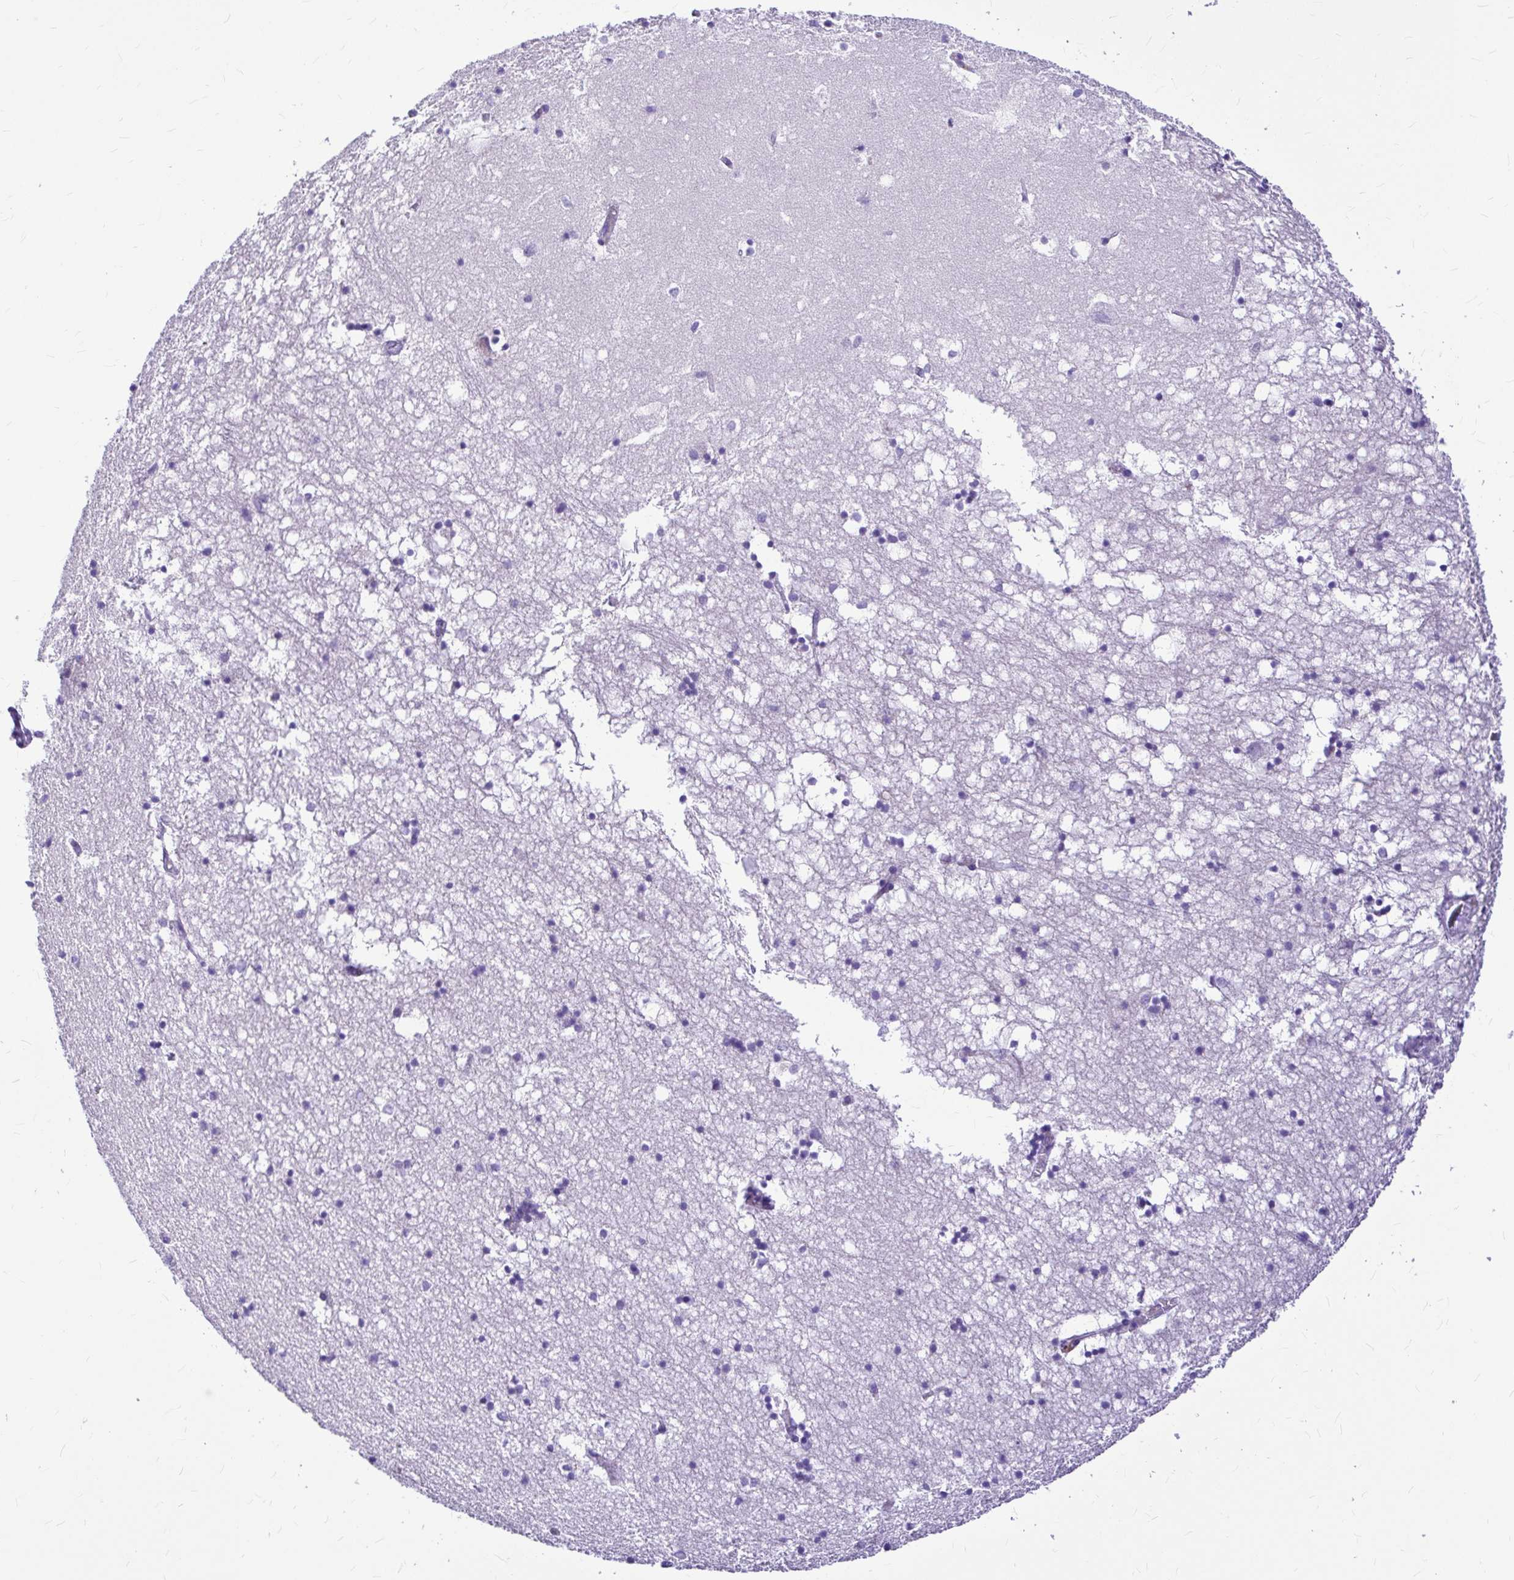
{"staining": {"intensity": "negative", "quantity": "none", "location": "none"}, "tissue": "hippocampus", "cell_type": "Glial cells", "image_type": "normal", "snomed": [{"axis": "morphology", "description": "Normal tissue, NOS"}, {"axis": "topography", "description": "Hippocampus"}], "caption": "Photomicrograph shows no significant protein staining in glial cells of unremarkable hippocampus. (DAB (3,3'-diaminobenzidine) IHC visualized using brightfield microscopy, high magnification).", "gene": "CLEC1B", "patient": {"sex": "male", "age": 58}}